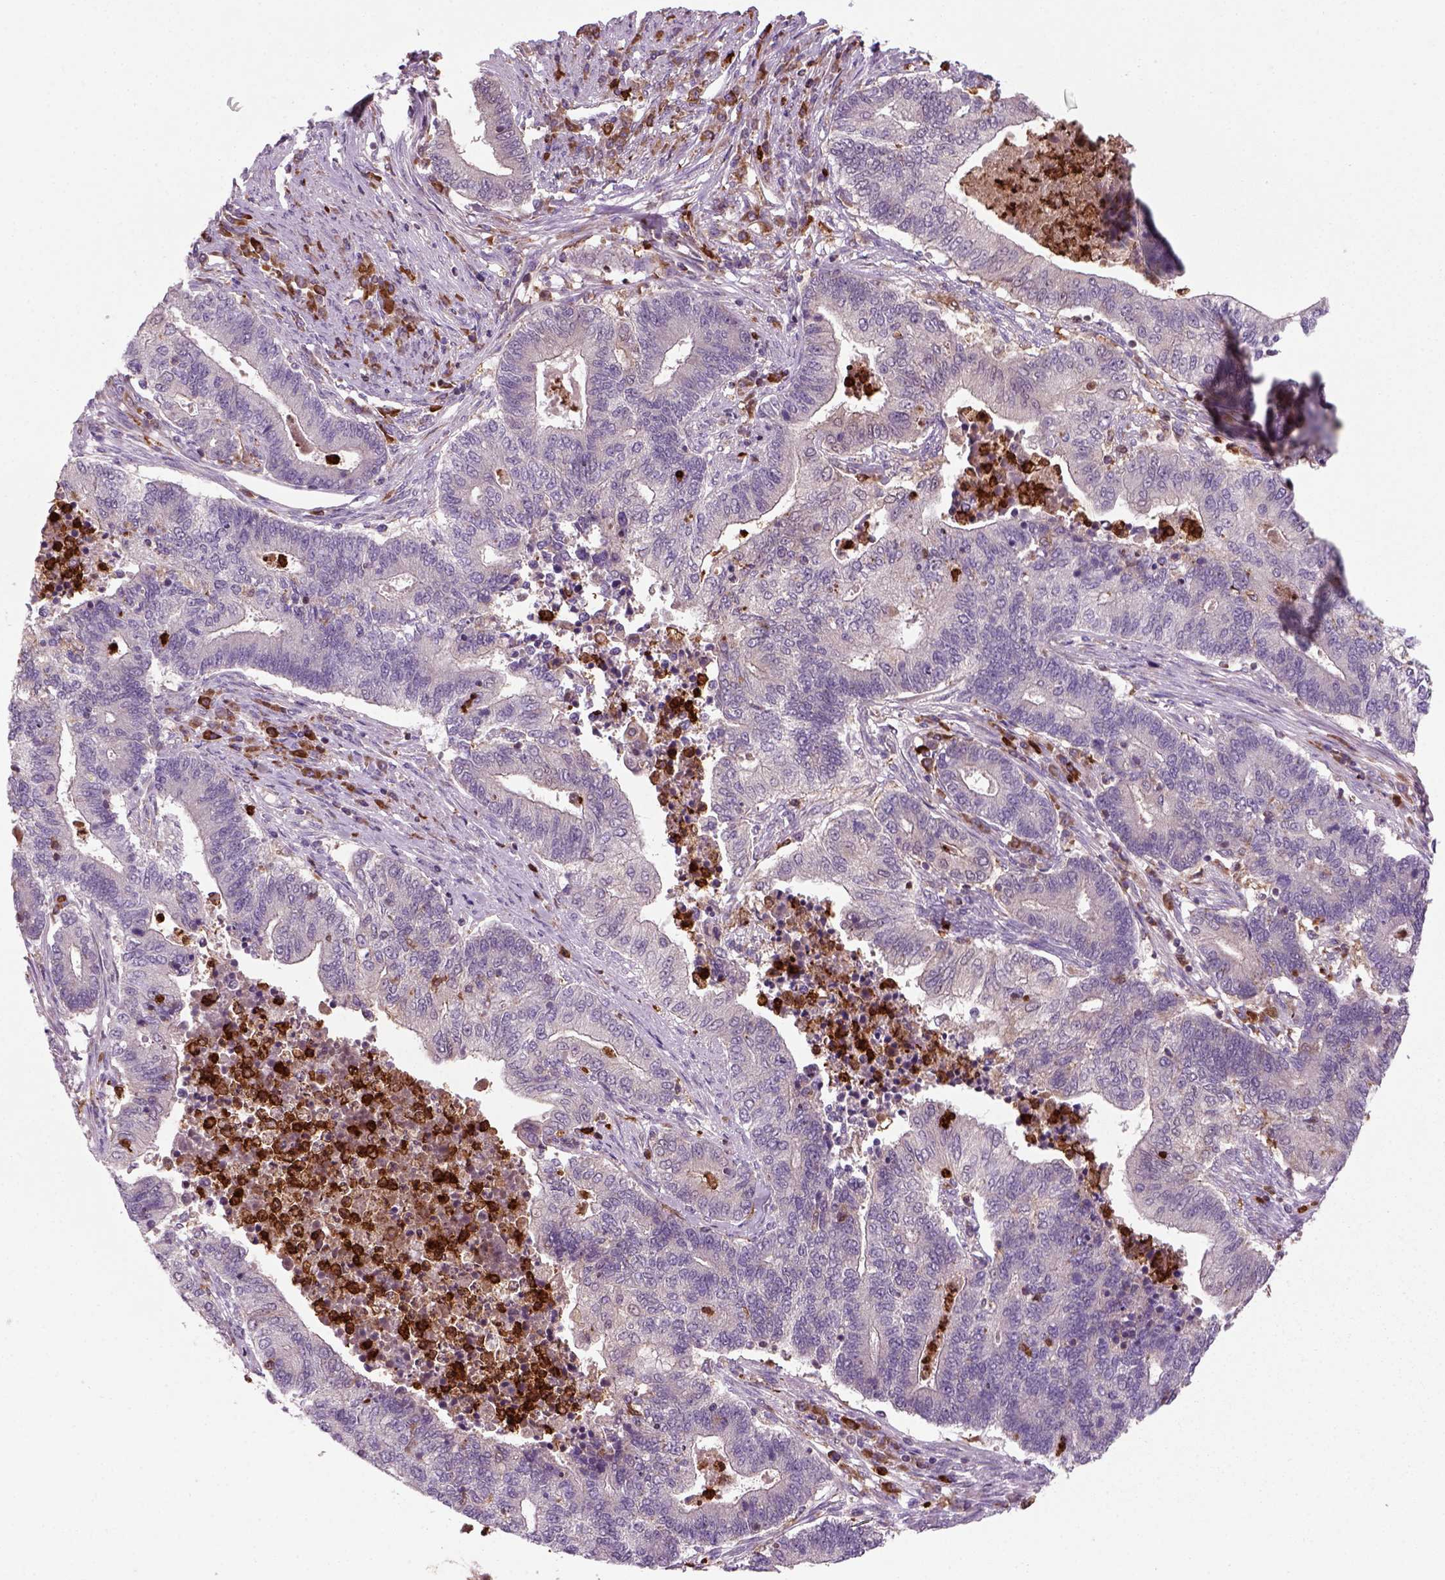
{"staining": {"intensity": "negative", "quantity": "none", "location": "none"}, "tissue": "endometrial cancer", "cell_type": "Tumor cells", "image_type": "cancer", "snomed": [{"axis": "morphology", "description": "Adenocarcinoma, NOS"}, {"axis": "topography", "description": "Uterus"}, {"axis": "topography", "description": "Endometrium"}], "caption": "Tumor cells show no significant positivity in endometrial cancer. (DAB (3,3'-diaminobenzidine) immunohistochemistry (IHC) visualized using brightfield microscopy, high magnification).", "gene": "NUDT16L1", "patient": {"sex": "female", "age": 54}}